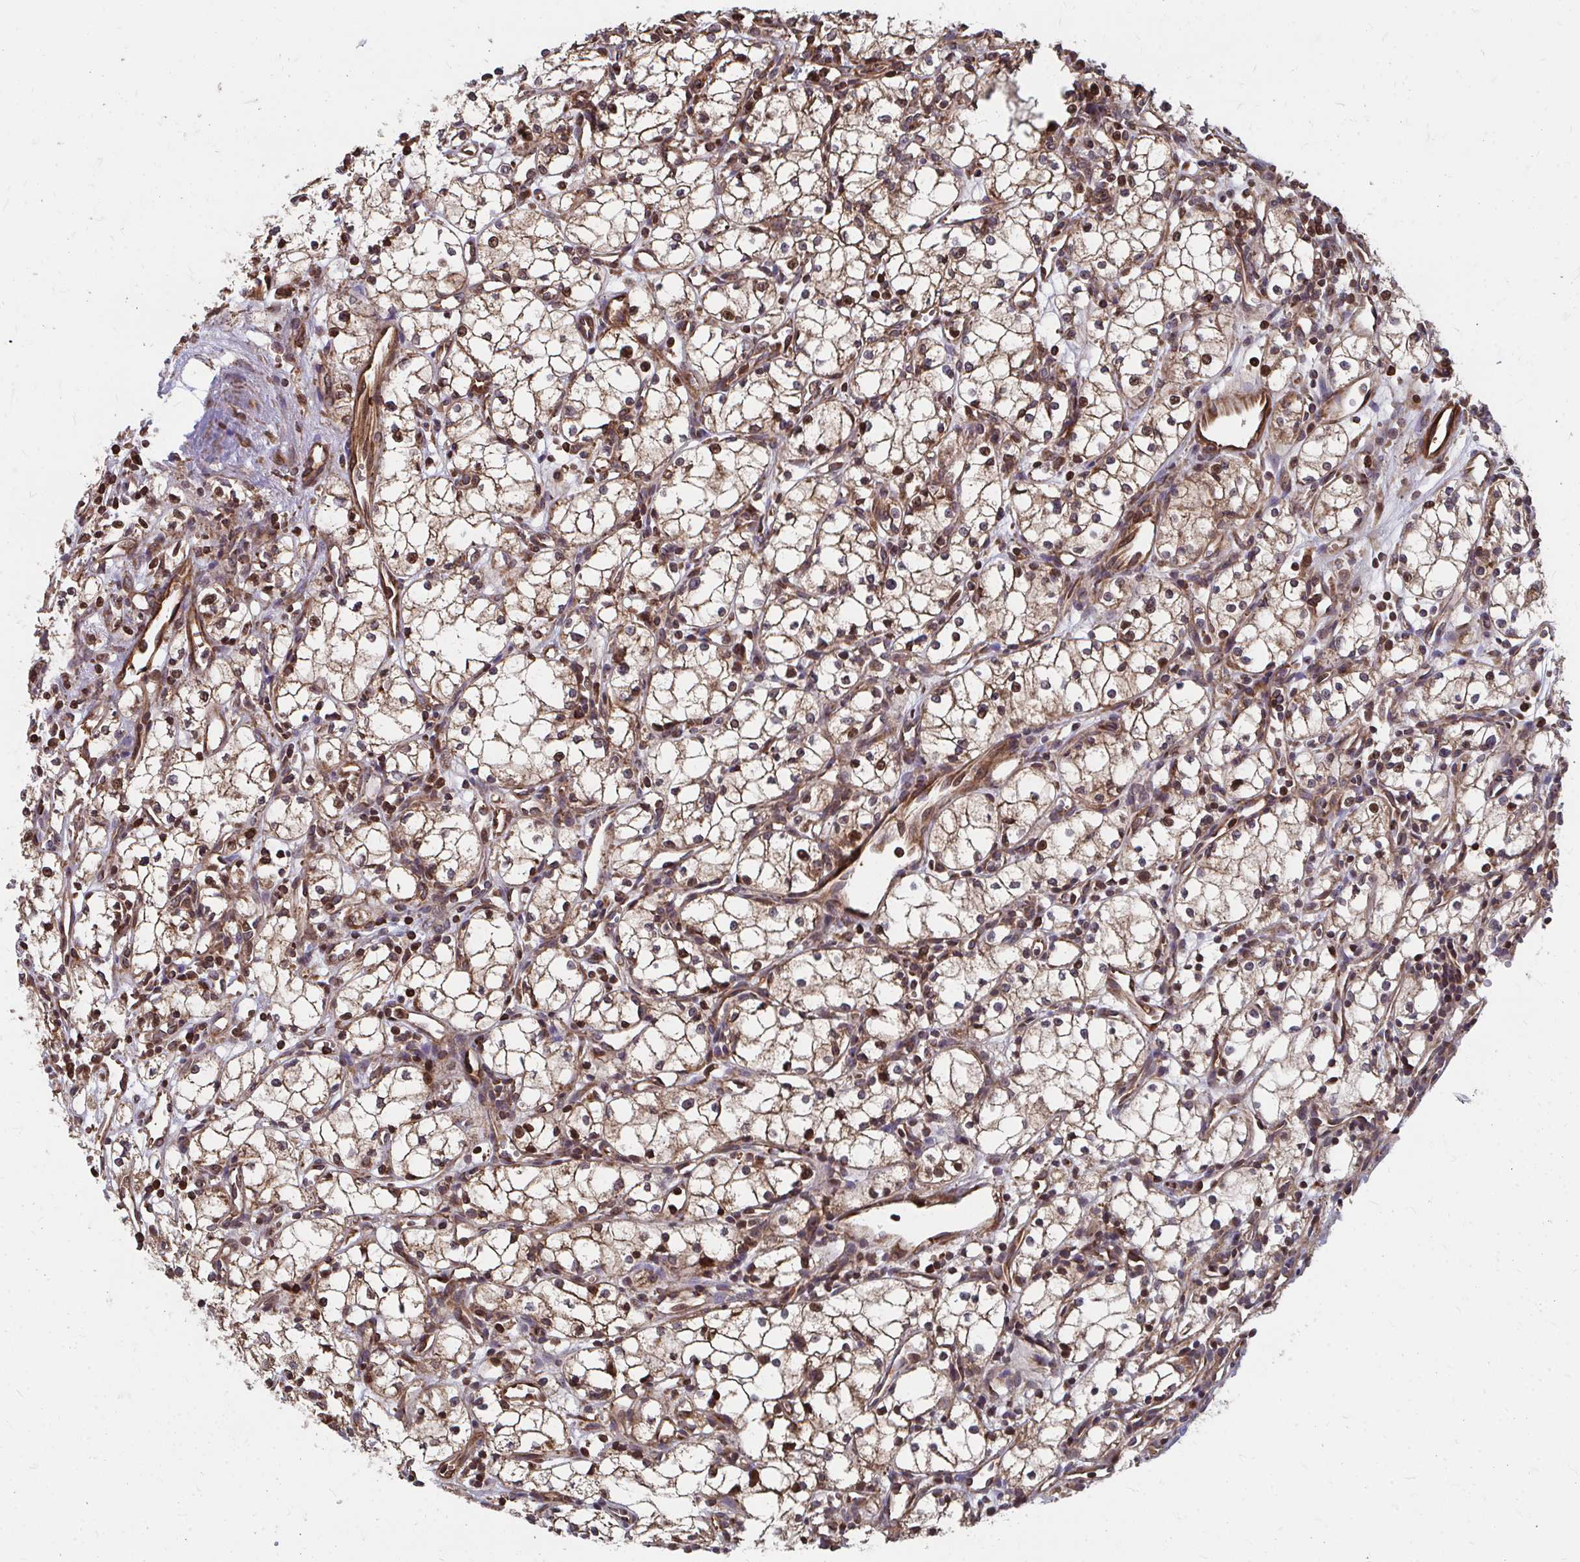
{"staining": {"intensity": "moderate", "quantity": ">75%", "location": "cytoplasmic/membranous,nuclear"}, "tissue": "renal cancer", "cell_type": "Tumor cells", "image_type": "cancer", "snomed": [{"axis": "morphology", "description": "Adenocarcinoma, NOS"}, {"axis": "topography", "description": "Kidney"}], "caption": "Immunohistochemistry micrograph of neoplastic tissue: human renal adenocarcinoma stained using IHC reveals medium levels of moderate protein expression localized specifically in the cytoplasmic/membranous and nuclear of tumor cells, appearing as a cytoplasmic/membranous and nuclear brown color.", "gene": "FAM89A", "patient": {"sex": "male", "age": 59}}